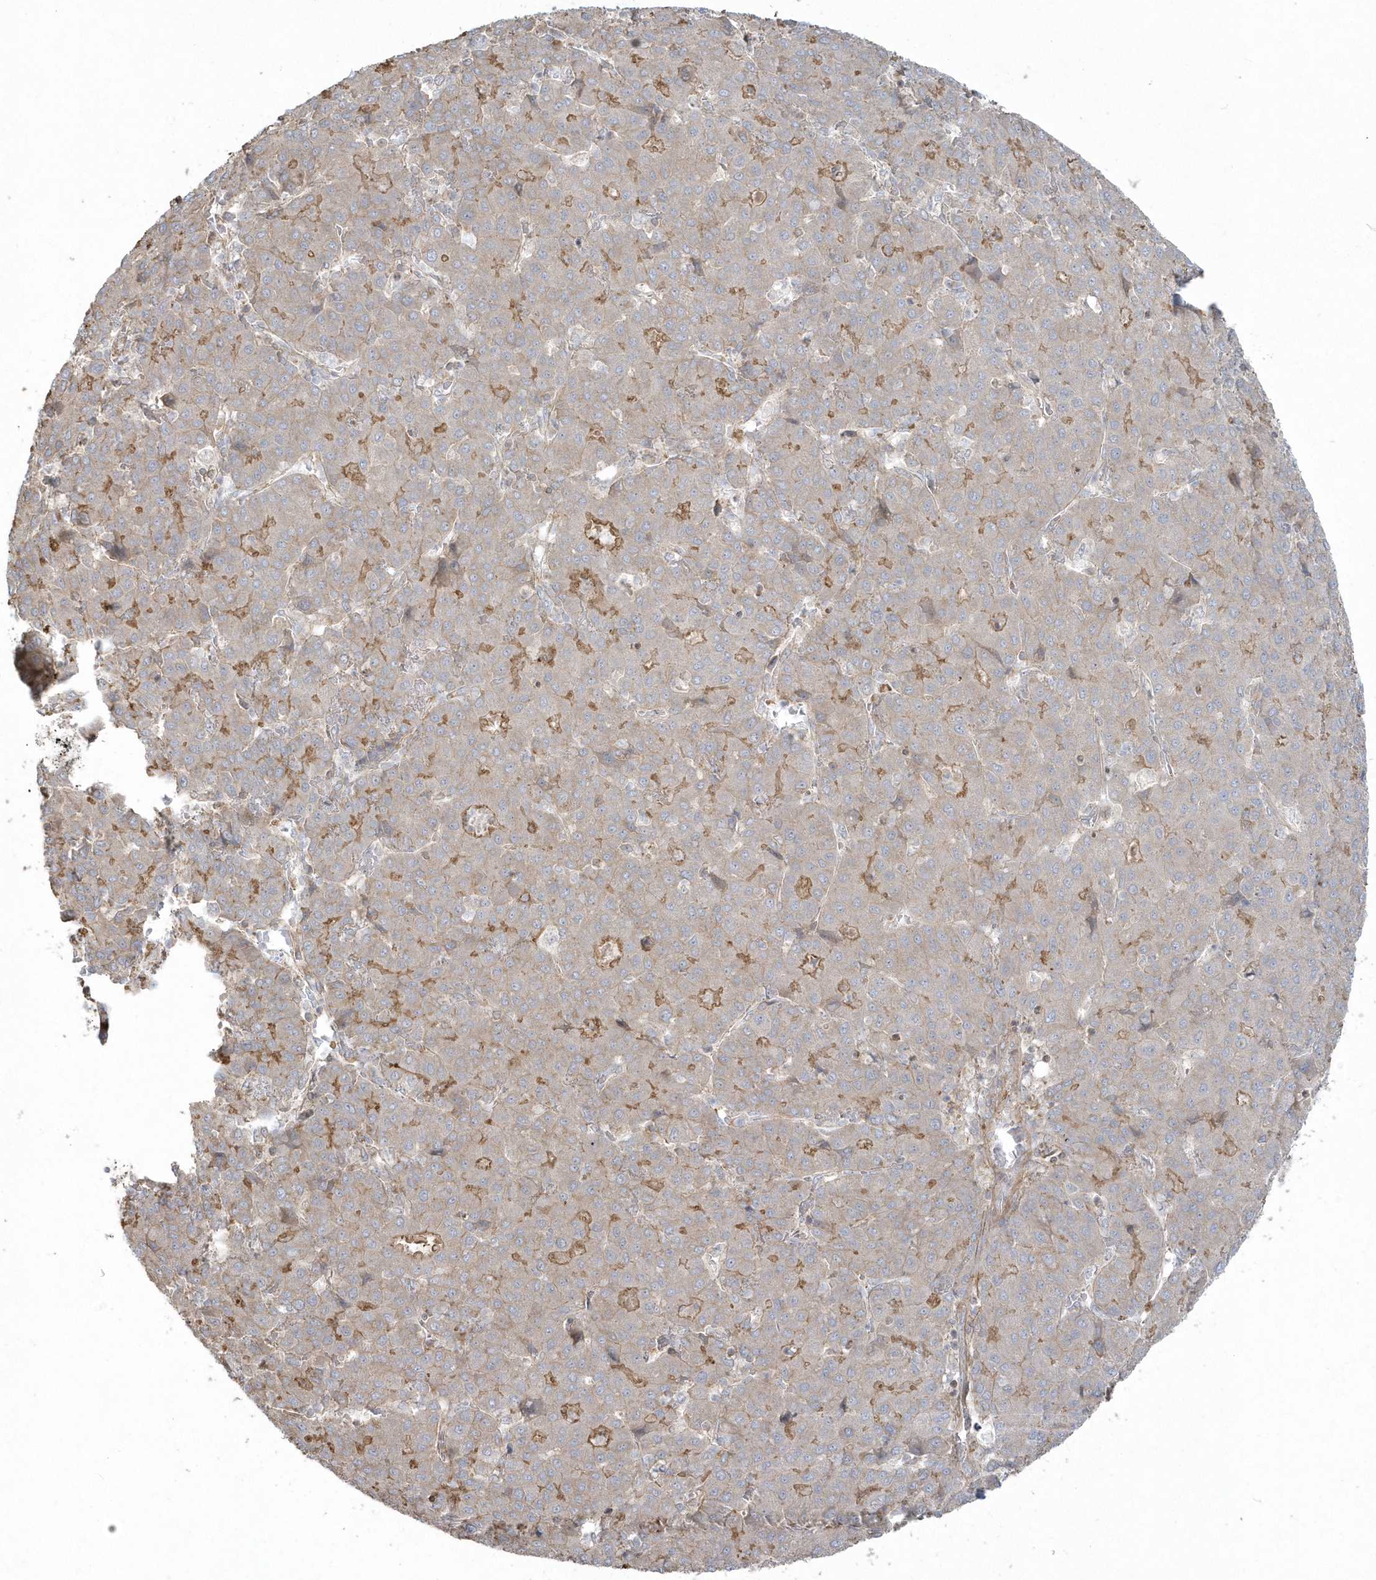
{"staining": {"intensity": "moderate", "quantity": "25%-75%", "location": "cytoplasmic/membranous"}, "tissue": "liver cancer", "cell_type": "Tumor cells", "image_type": "cancer", "snomed": [{"axis": "morphology", "description": "Carcinoma, Hepatocellular, NOS"}, {"axis": "topography", "description": "Liver"}], "caption": "IHC of liver hepatocellular carcinoma reveals medium levels of moderate cytoplasmic/membranous positivity in approximately 25%-75% of tumor cells. (DAB = brown stain, brightfield microscopy at high magnification).", "gene": "ARMC8", "patient": {"sex": "male", "age": 65}}